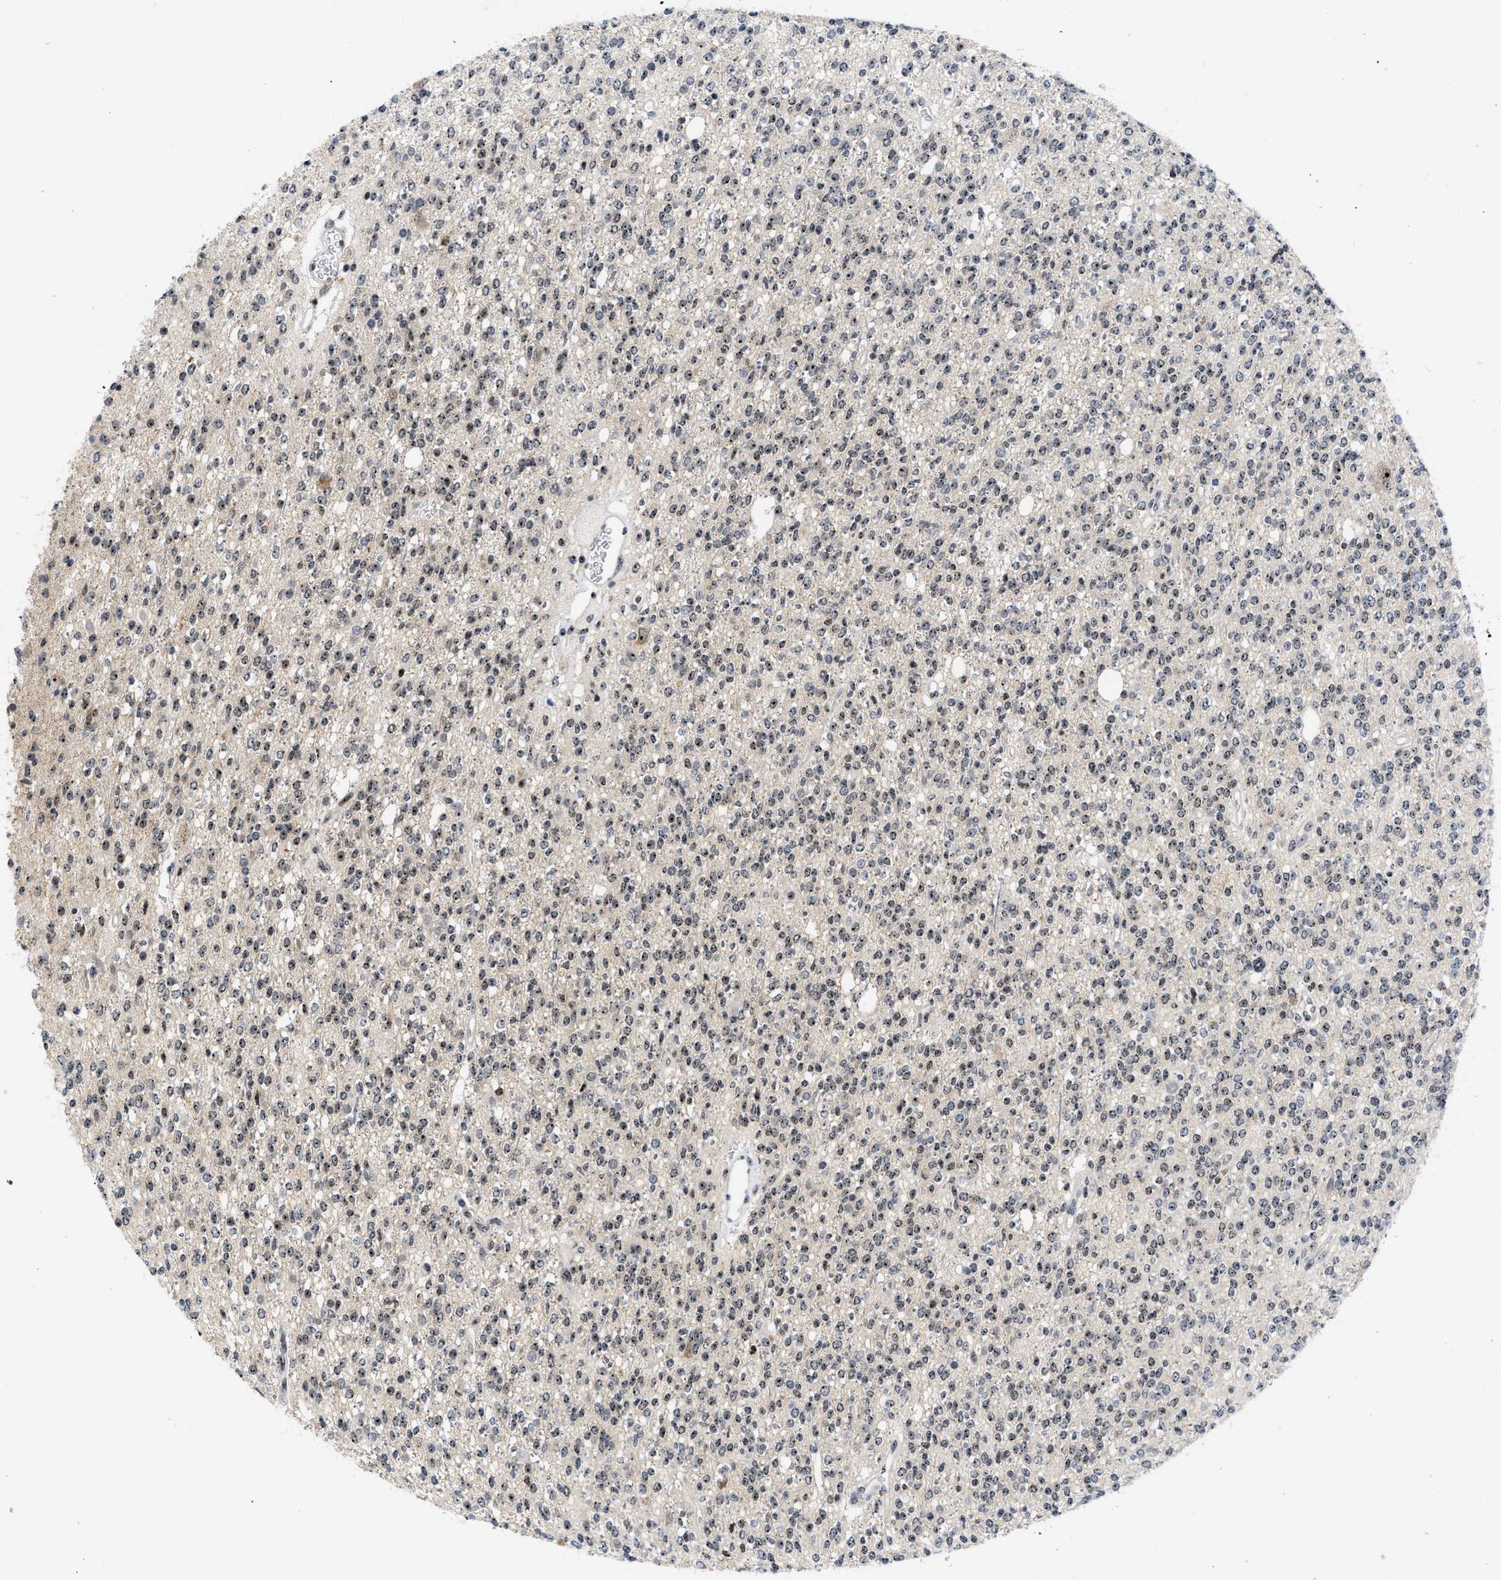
{"staining": {"intensity": "moderate", "quantity": ">75%", "location": "nuclear"}, "tissue": "glioma", "cell_type": "Tumor cells", "image_type": "cancer", "snomed": [{"axis": "morphology", "description": "Glioma, malignant, High grade"}, {"axis": "topography", "description": "Brain"}], "caption": "Malignant glioma (high-grade) was stained to show a protein in brown. There is medium levels of moderate nuclear staining in approximately >75% of tumor cells. (DAB (3,3'-diaminobenzidine) IHC with brightfield microscopy, high magnification).", "gene": "NOP58", "patient": {"sex": "male", "age": 34}}